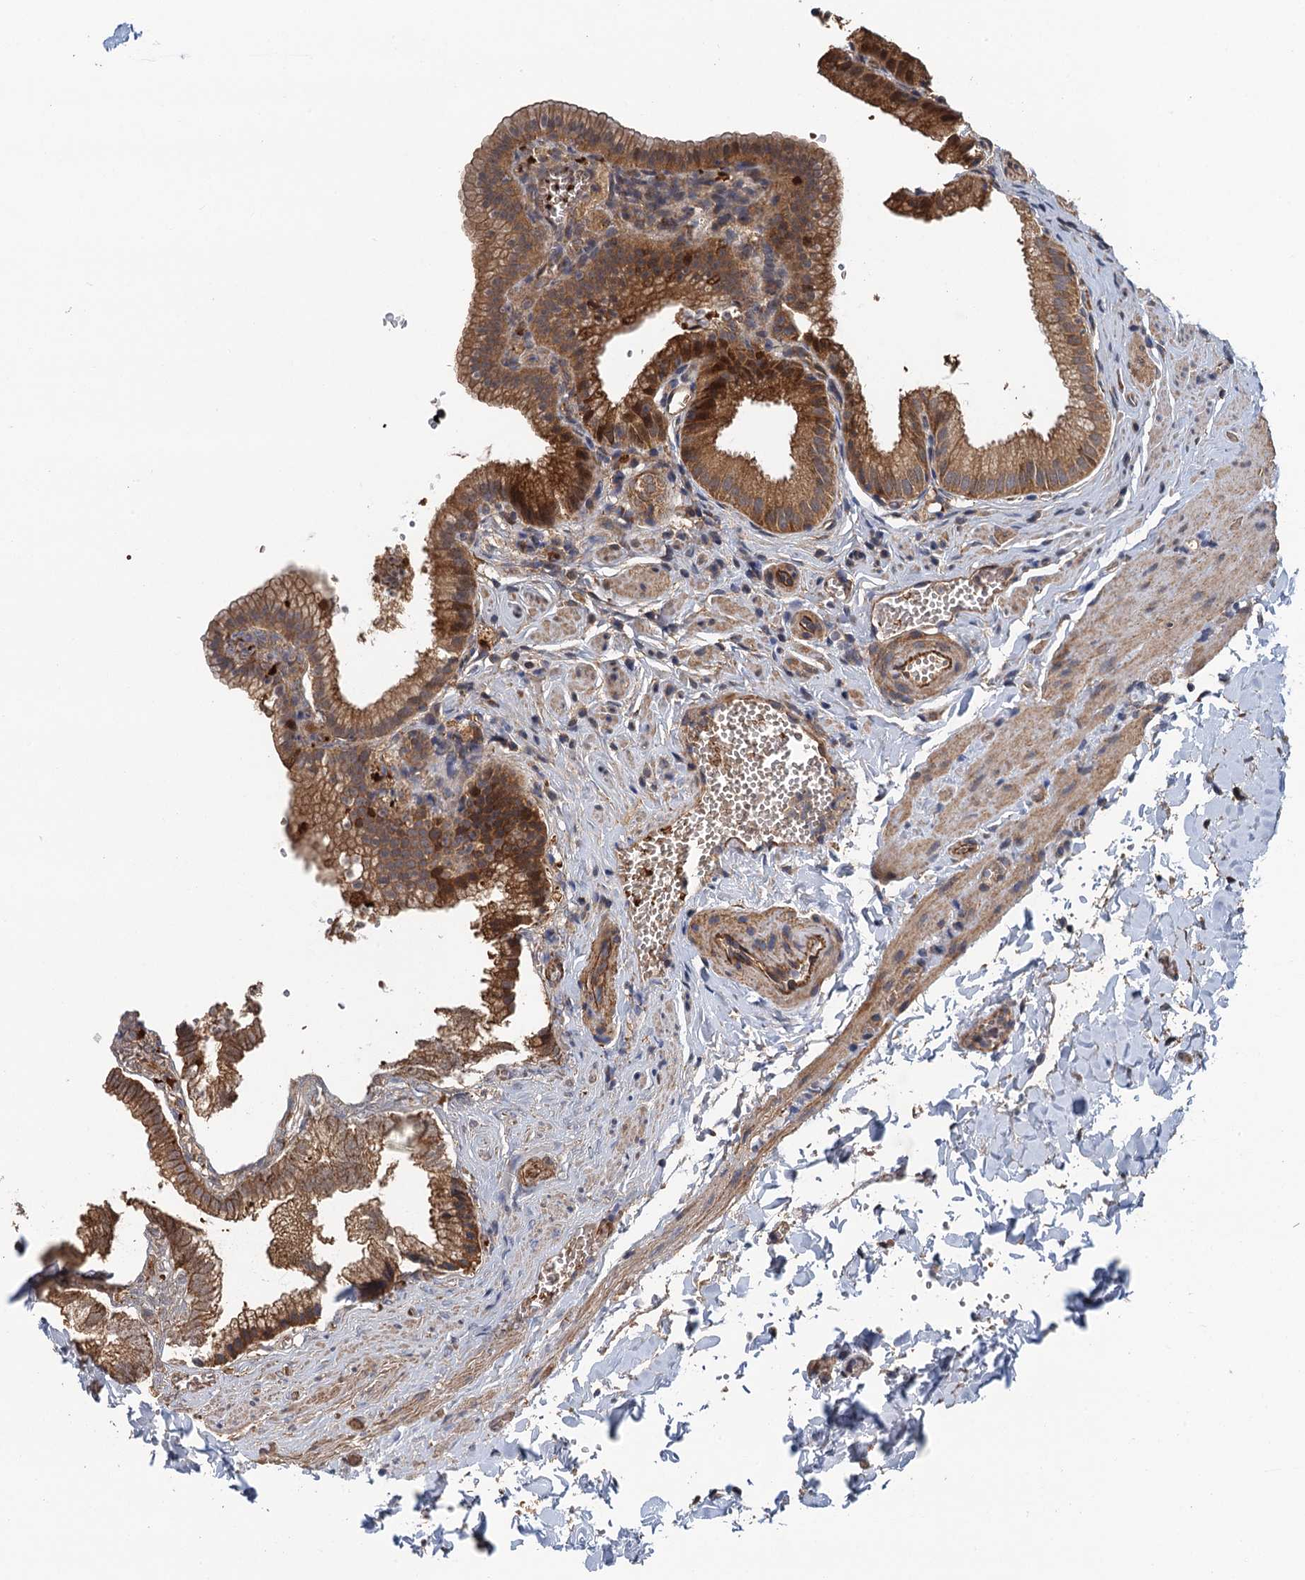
{"staining": {"intensity": "moderate", "quantity": ">75%", "location": "cytoplasmic/membranous"}, "tissue": "gallbladder", "cell_type": "Glandular cells", "image_type": "normal", "snomed": [{"axis": "morphology", "description": "Normal tissue, NOS"}, {"axis": "topography", "description": "Gallbladder"}], "caption": "DAB (3,3'-diaminobenzidine) immunohistochemical staining of benign human gallbladder shows moderate cytoplasmic/membranous protein positivity in approximately >75% of glandular cells.", "gene": "RSAD2", "patient": {"sex": "male", "age": 38}}